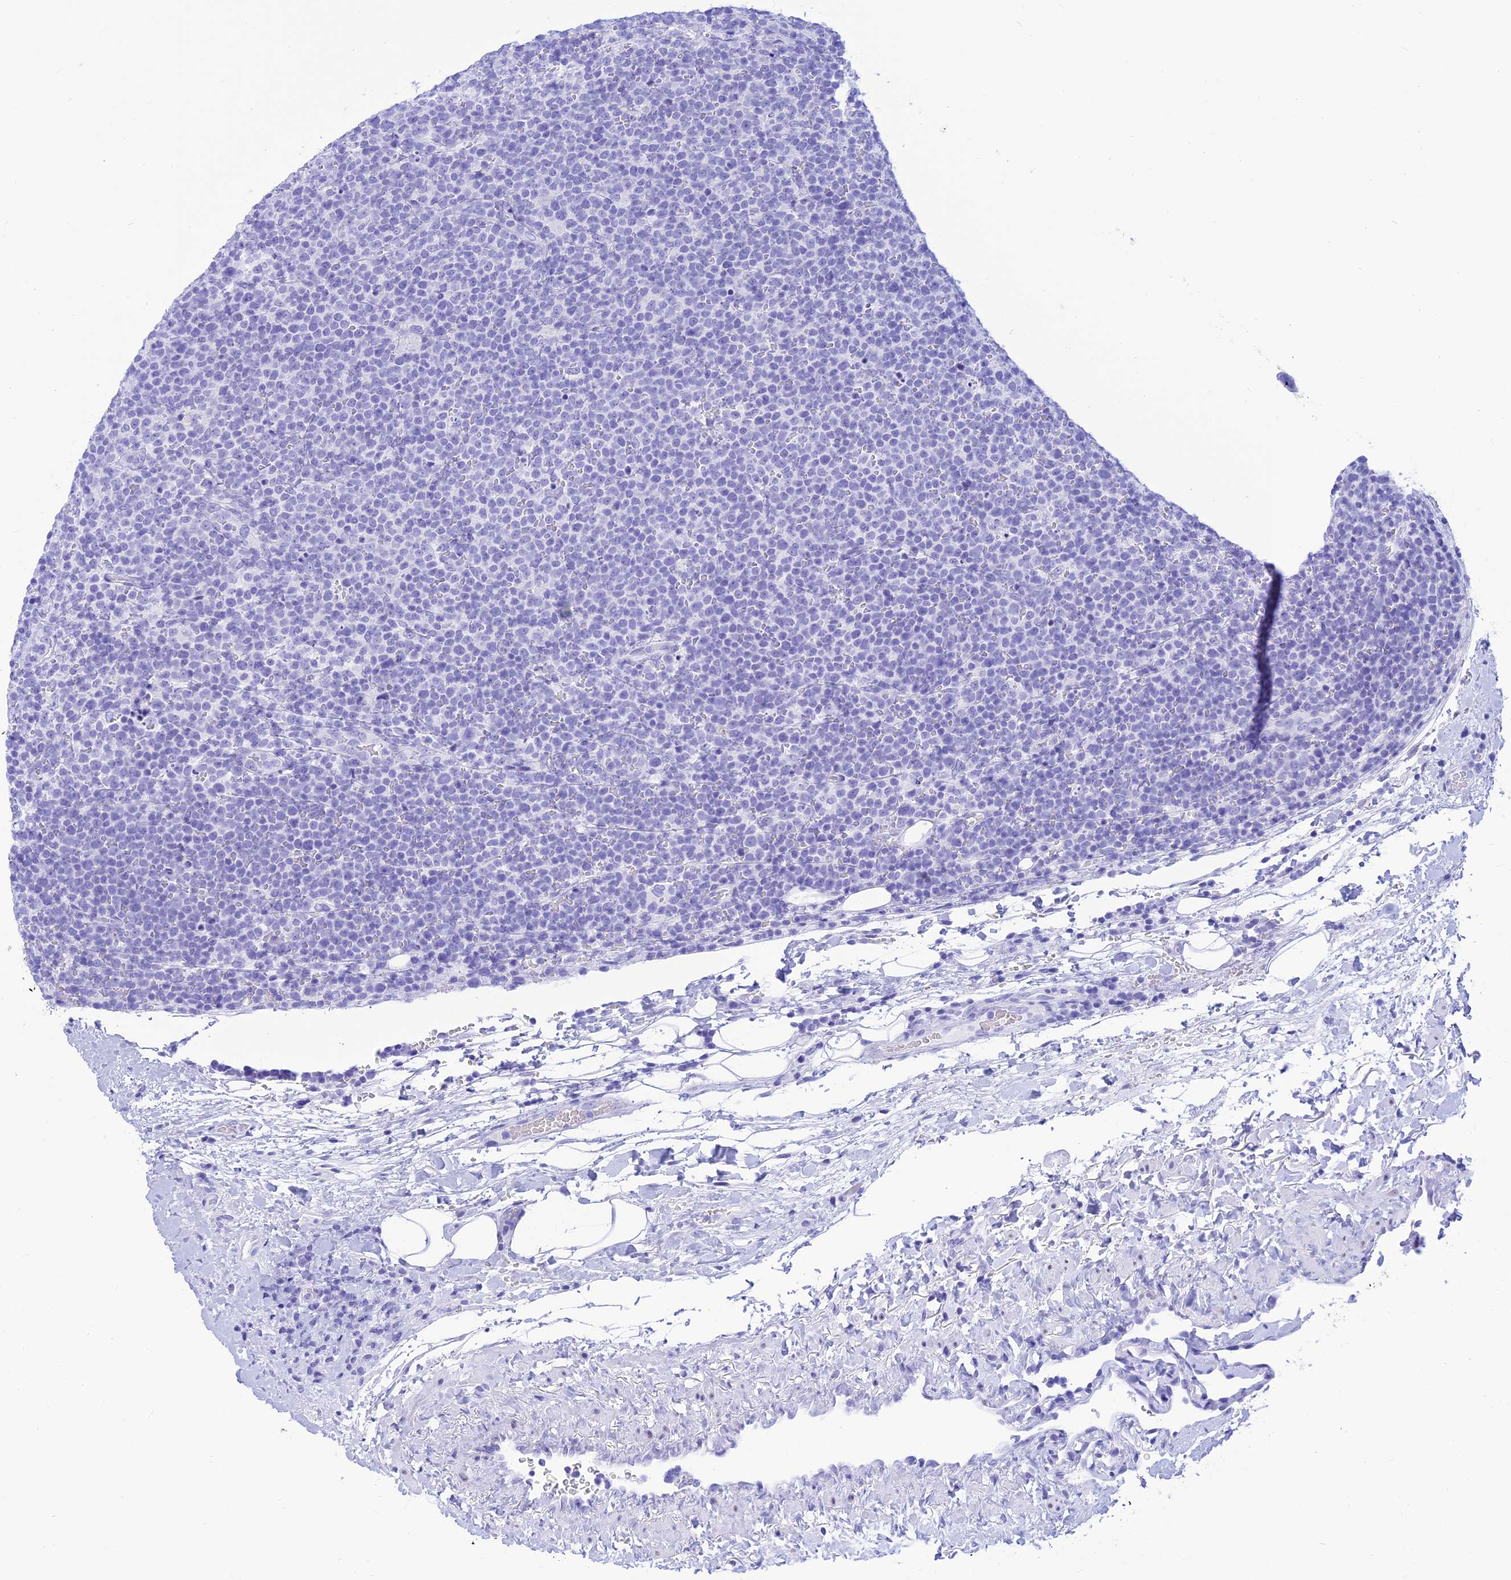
{"staining": {"intensity": "negative", "quantity": "none", "location": "none"}, "tissue": "lymphoma", "cell_type": "Tumor cells", "image_type": "cancer", "snomed": [{"axis": "morphology", "description": "Malignant lymphoma, non-Hodgkin's type, High grade"}, {"axis": "topography", "description": "Lymph node"}], "caption": "IHC of high-grade malignant lymphoma, non-Hodgkin's type demonstrates no staining in tumor cells.", "gene": "PRNP", "patient": {"sex": "male", "age": 61}}